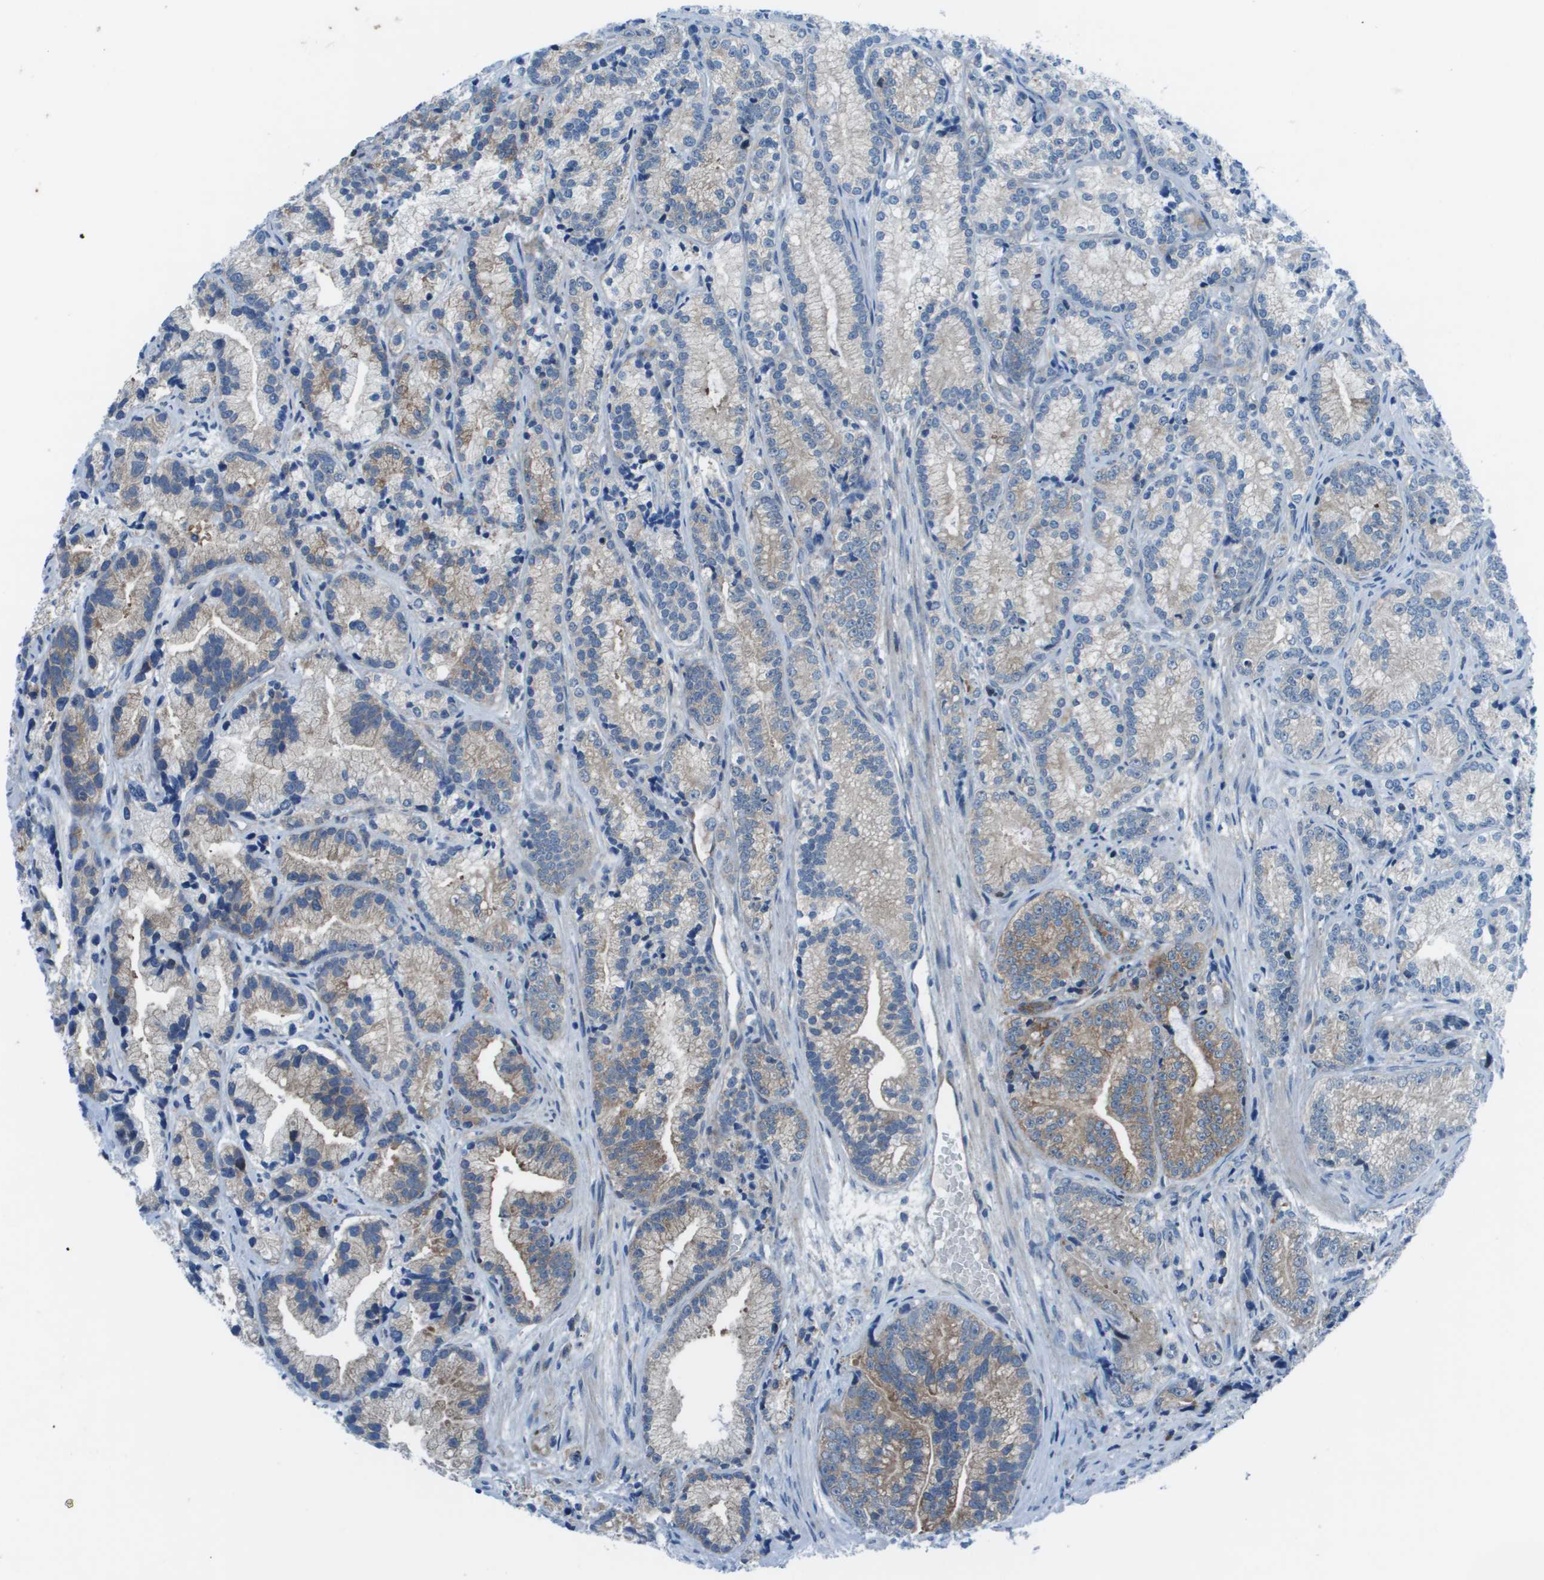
{"staining": {"intensity": "weak", "quantity": "<25%", "location": "cytoplasmic/membranous"}, "tissue": "prostate cancer", "cell_type": "Tumor cells", "image_type": "cancer", "snomed": [{"axis": "morphology", "description": "Adenocarcinoma, Low grade"}, {"axis": "topography", "description": "Prostate"}], "caption": "Immunohistochemistry (IHC) photomicrograph of human prostate cancer (low-grade adenocarcinoma) stained for a protein (brown), which reveals no expression in tumor cells.", "gene": "STIP1", "patient": {"sex": "male", "age": 89}}